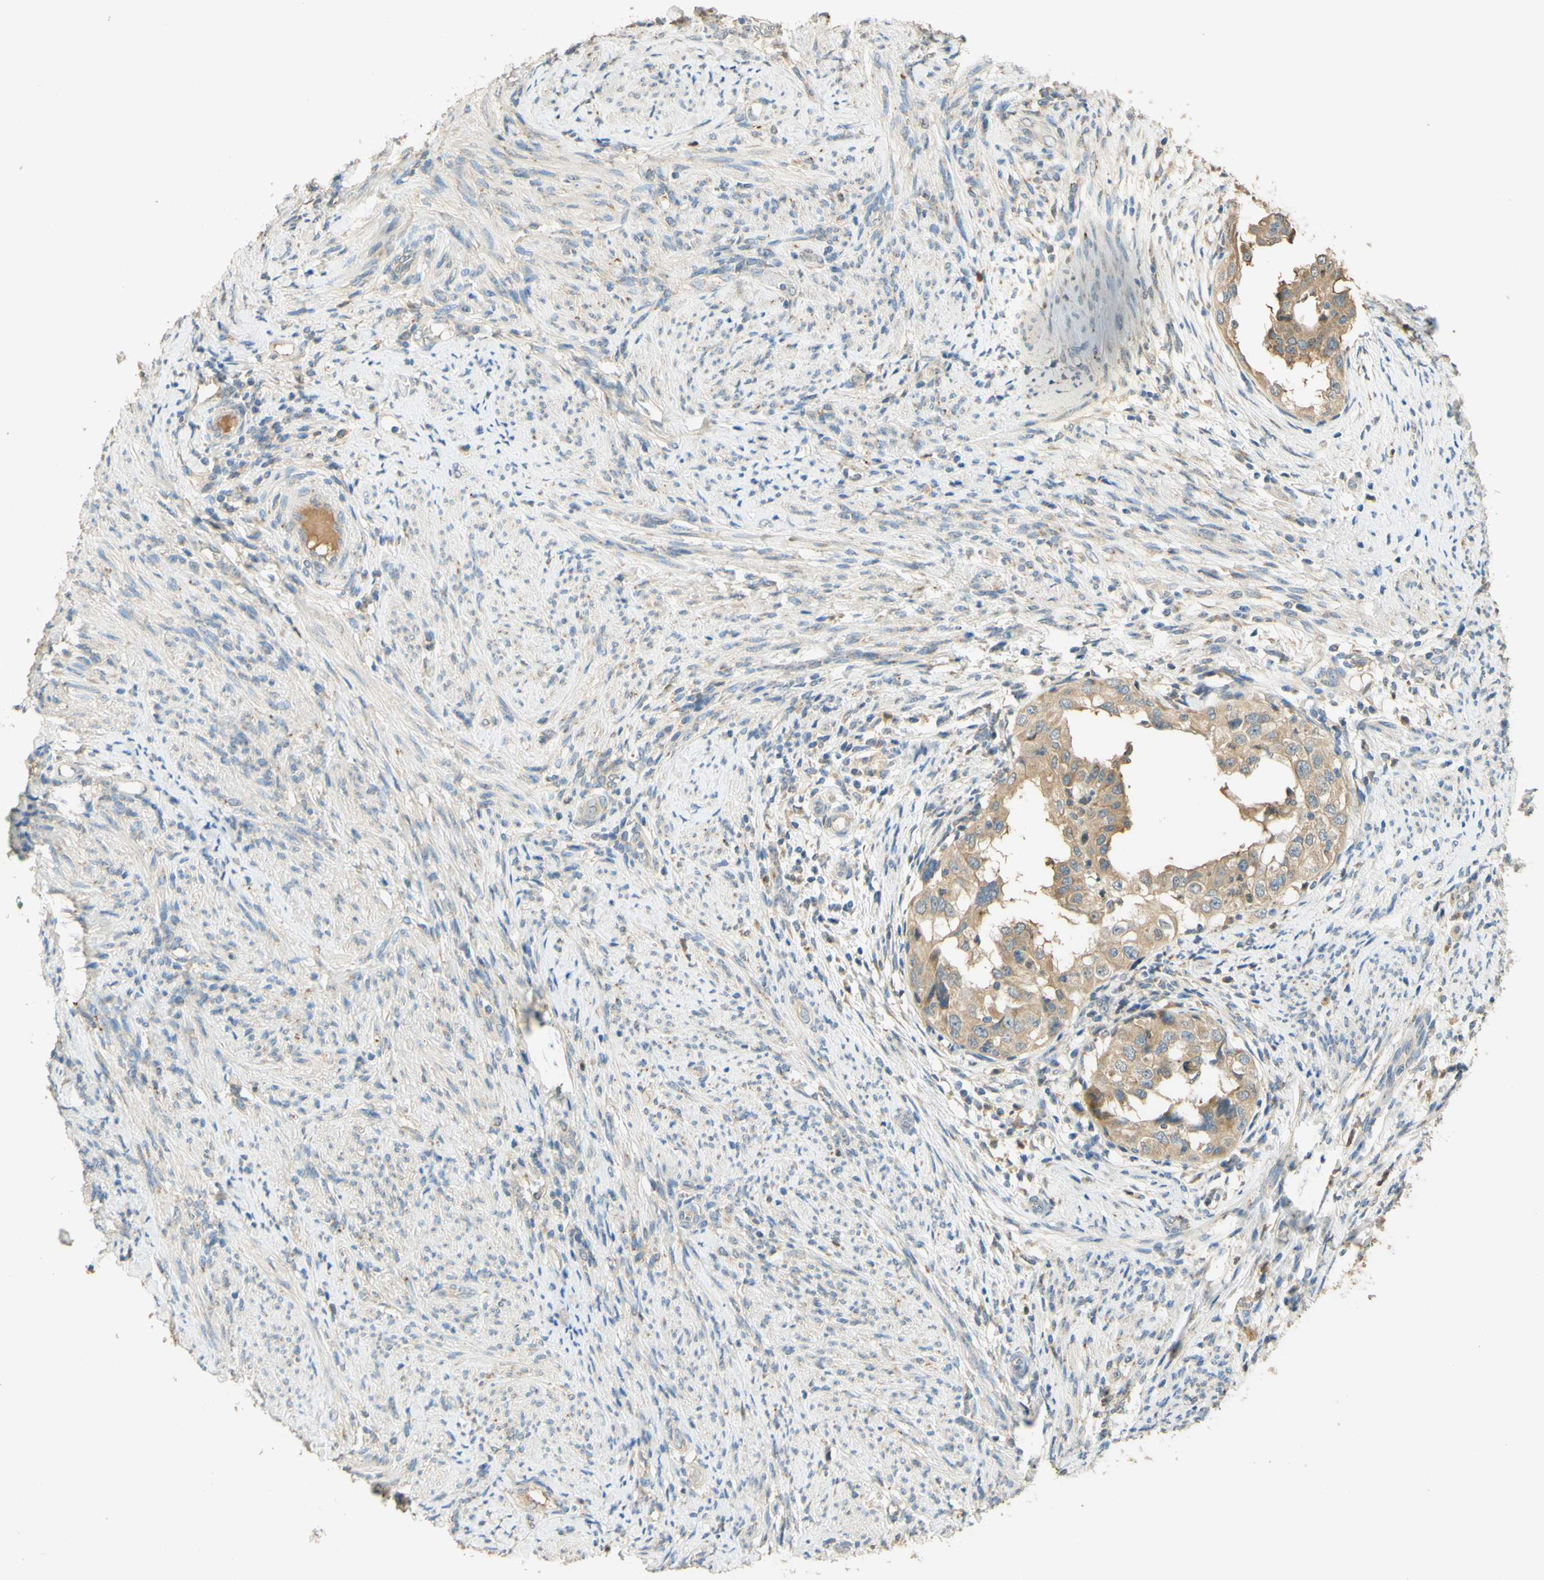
{"staining": {"intensity": "moderate", "quantity": ">75%", "location": "cytoplasmic/membranous"}, "tissue": "endometrial cancer", "cell_type": "Tumor cells", "image_type": "cancer", "snomed": [{"axis": "morphology", "description": "Adenocarcinoma, NOS"}, {"axis": "topography", "description": "Endometrium"}], "caption": "The histopathology image shows staining of endometrial cancer, revealing moderate cytoplasmic/membranous protein positivity (brown color) within tumor cells.", "gene": "ENTREP2", "patient": {"sex": "female", "age": 85}}